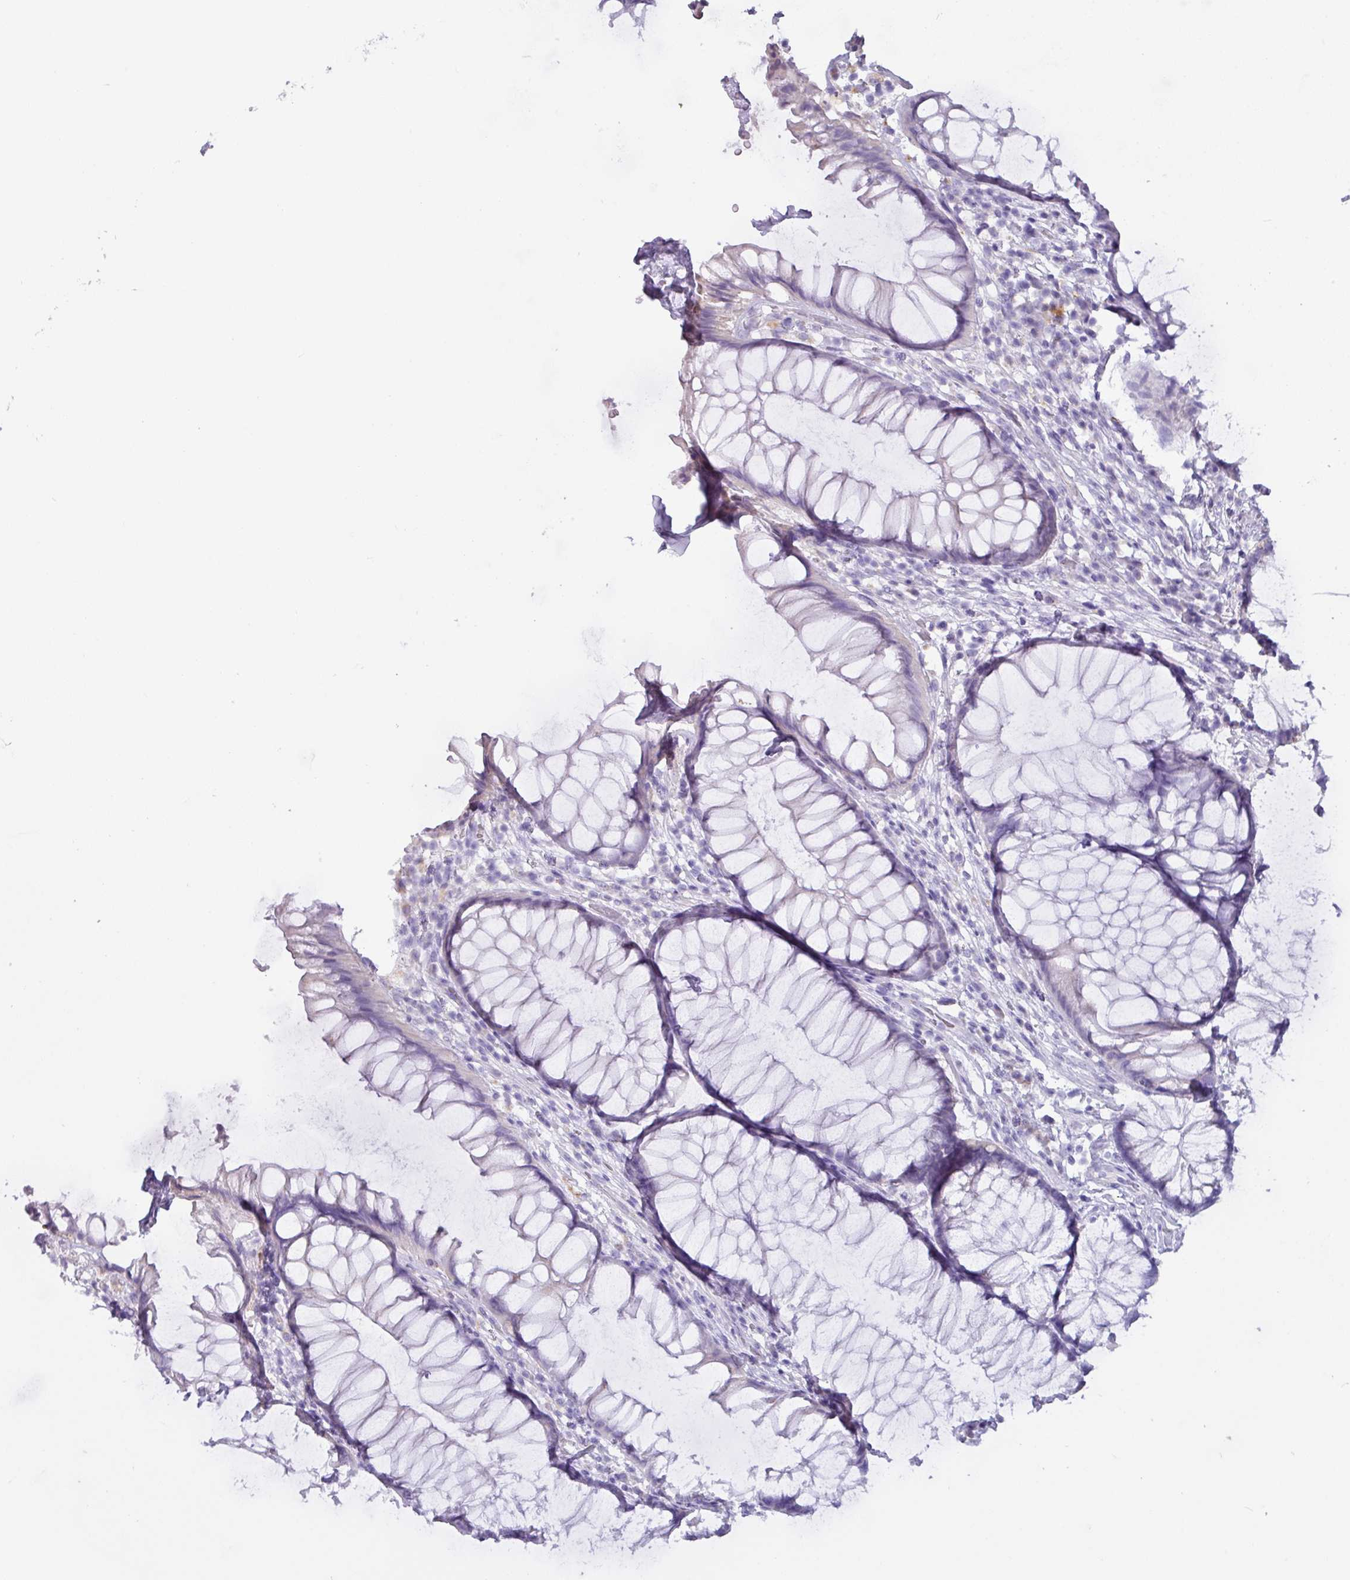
{"staining": {"intensity": "strong", "quantity": "<25%", "location": "cytoplasmic/membranous"}, "tissue": "rectum", "cell_type": "Glandular cells", "image_type": "normal", "snomed": [{"axis": "morphology", "description": "Normal tissue, NOS"}, {"axis": "topography", "description": "Smooth muscle"}, {"axis": "topography", "description": "Rectum"}], "caption": "Human rectum stained with a brown dye shows strong cytoplasmic/membranous positive positivity in approximately <25% of glandular cells.", "gene": "NCCRP1", "patient": {"sex": "male", "age": 53}}